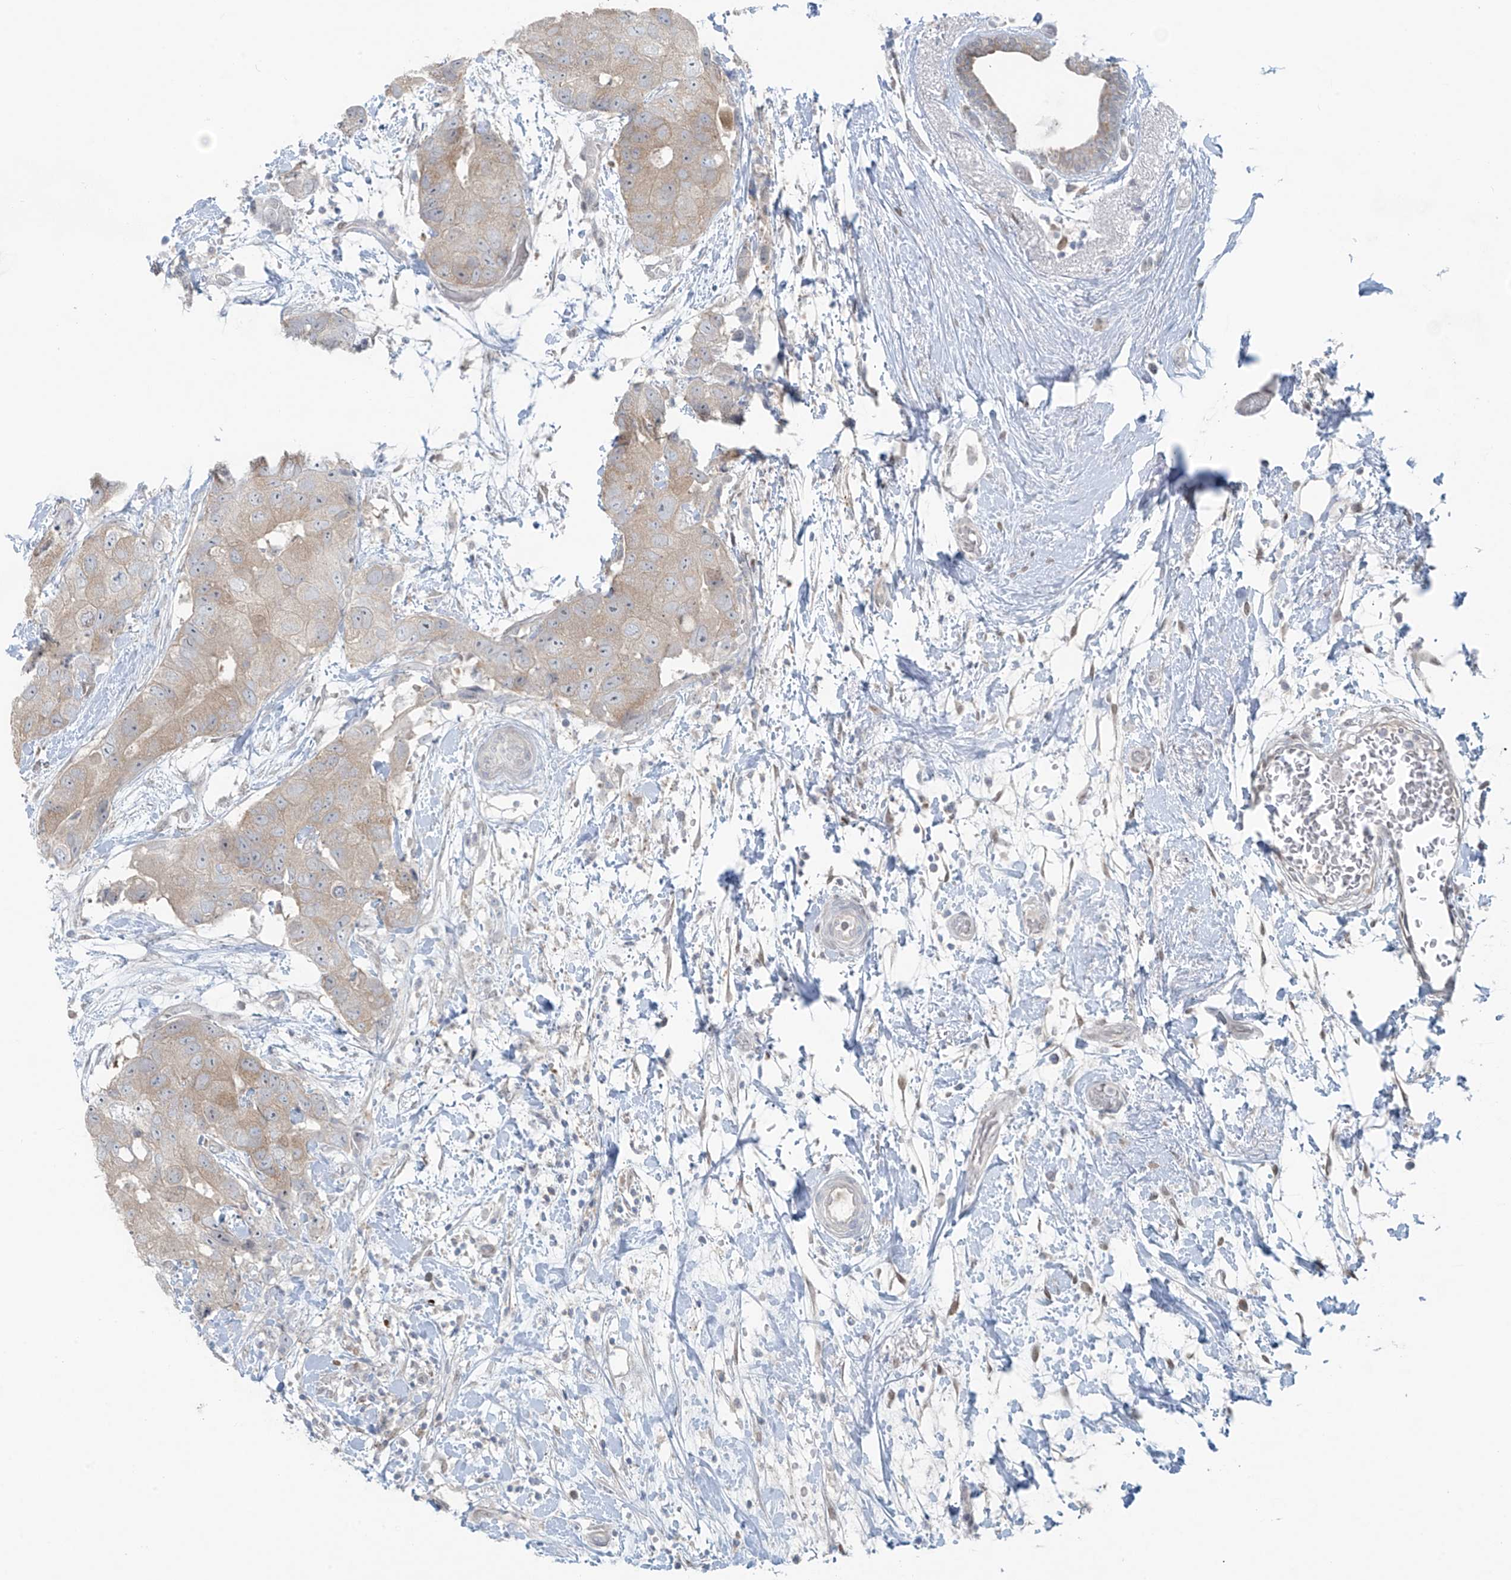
{"staining": {"intensity": "weak", "quantity": "25%-75%", "location": "cytoplasmic/membranous"}, "tissue": "breast cancer", "cell_type": "Tumor cells", "image_type": "cancer", "snomed": [{"axis": "morphology", "description": "Duct carcinoma"}, {"axis": "topography", "description": "Breast"}], "caption": "Protein staining demonstrates weak cytoplasmic/membranous expression in approximately 25%-75% of tumor cells in breast intraductal carcinoma.", "gene": "PPAT", "patient": {"sex": "female", "age": 62}}